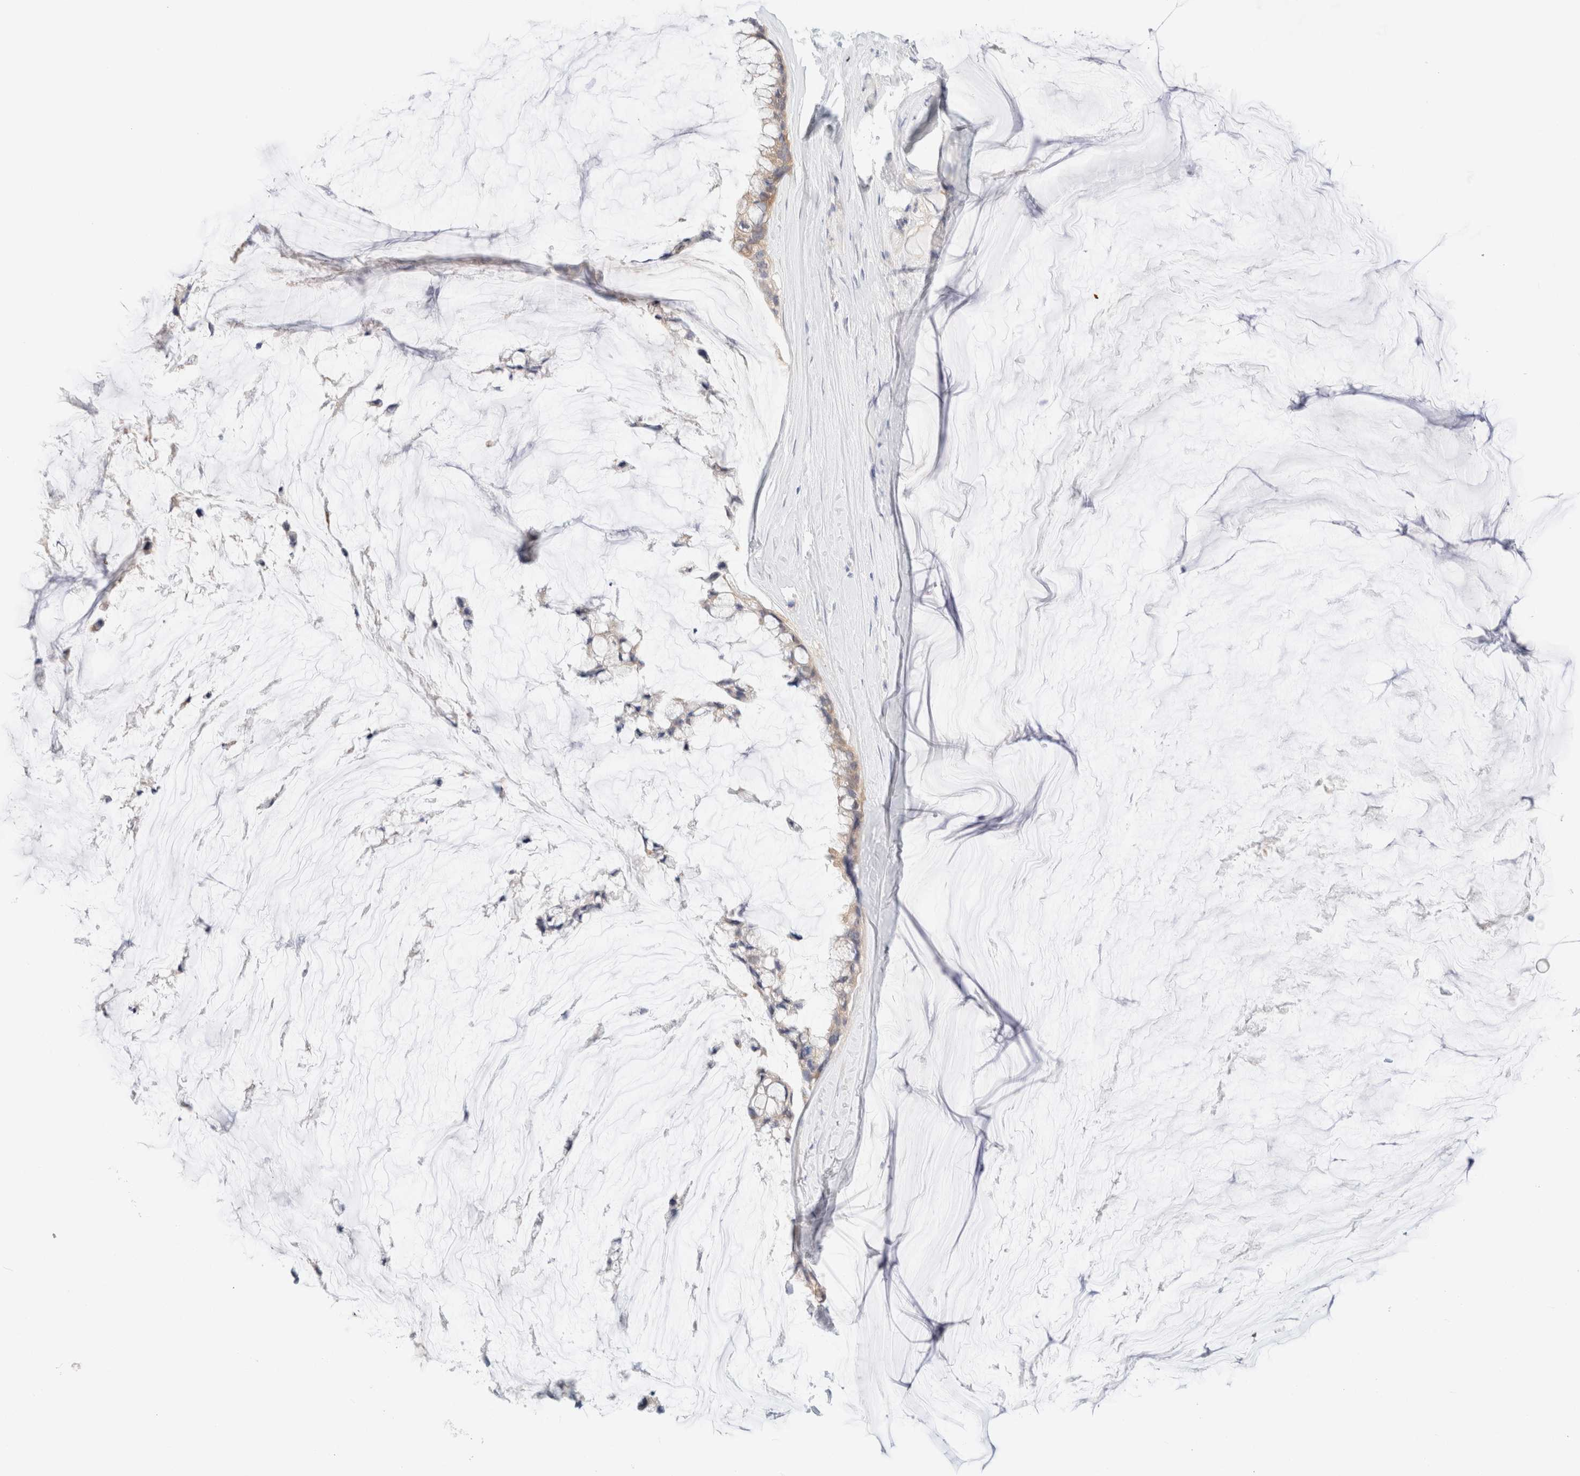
{"staining": {"intensity": "weak", "quantity": ">75%", "location": "cytoplasmic/membranous"}, "tissue": "ovarian cancer", "cell_type": "Tumor cells", "image_type": "cancer", "snomed": [{"axis": "morphology", "description": "Cystadenocarcinoma, mucinous, NOS"}, {"axis": "topography", "description": "Ovary"}], "caption": "Immunohistochemical staining of ovarian mucinous cystadenocarcinoma exhibits weak cytoplasmic/membranous protein positivity in about >75% of tumor cells.", "gene": "UNC13B", "patient": {"sex": "female", "age": 39}}